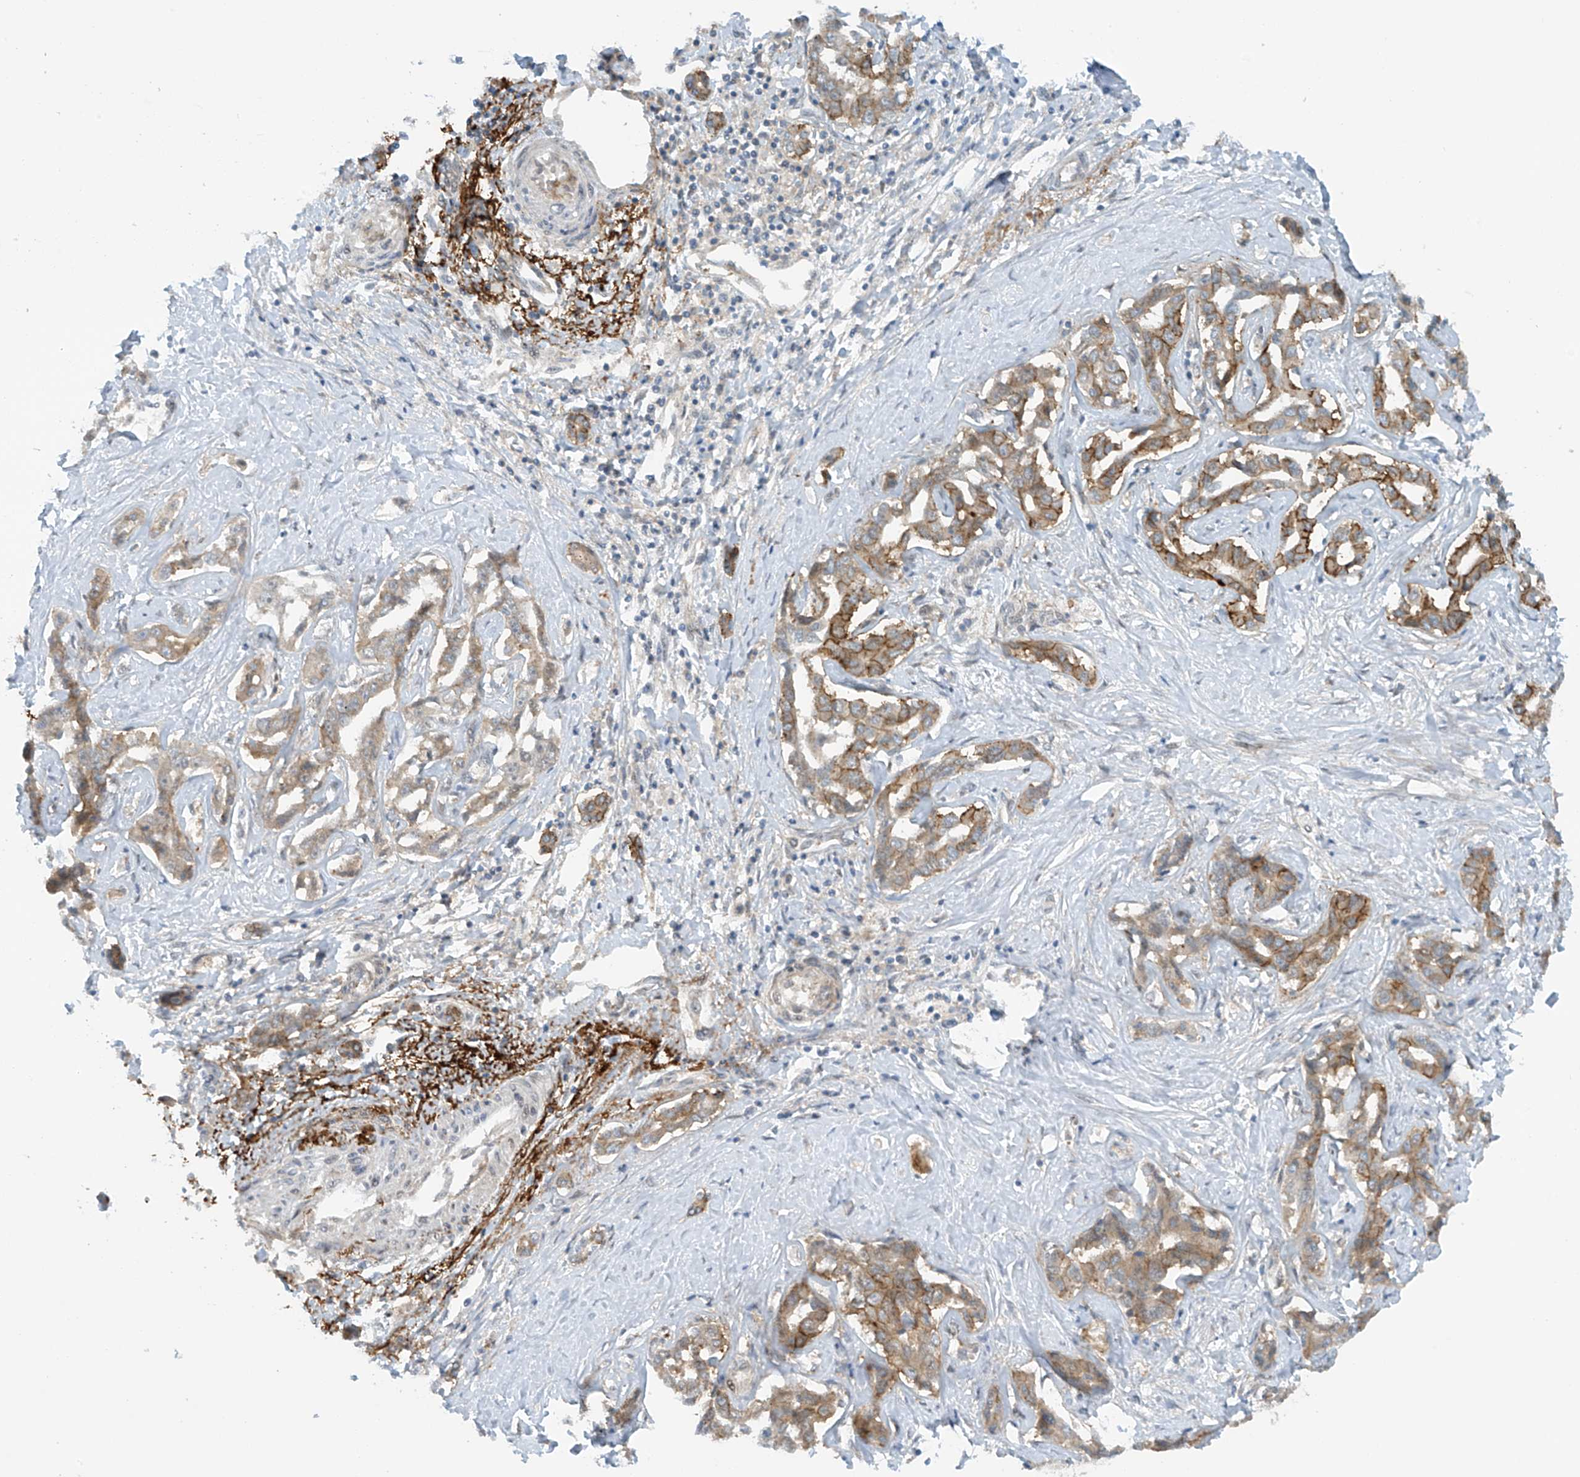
{"staining": {"intensity": "moderate", "quantity": "25%-75%", "location": "cytoplasmic/membranous"}, "tissue": "liver cancer", "cell_type": "Tumor cells", "image_type": "cancer", "snomed": [{"axis": "morphology", "description": "Cholangiocarcinoma"}, {"axis": "topography", "description": "Liver"}], "caption": "A micrograph of human liver cancer (cholangiocarcinoma) stained for a protein shows moderate cytoplasmic/membranous brown staining in tumor cells. (IHC, brightfield microscopy, high magnification).", "gene": "FSD1L", "patient": {"sex": "male", "age": 59}}